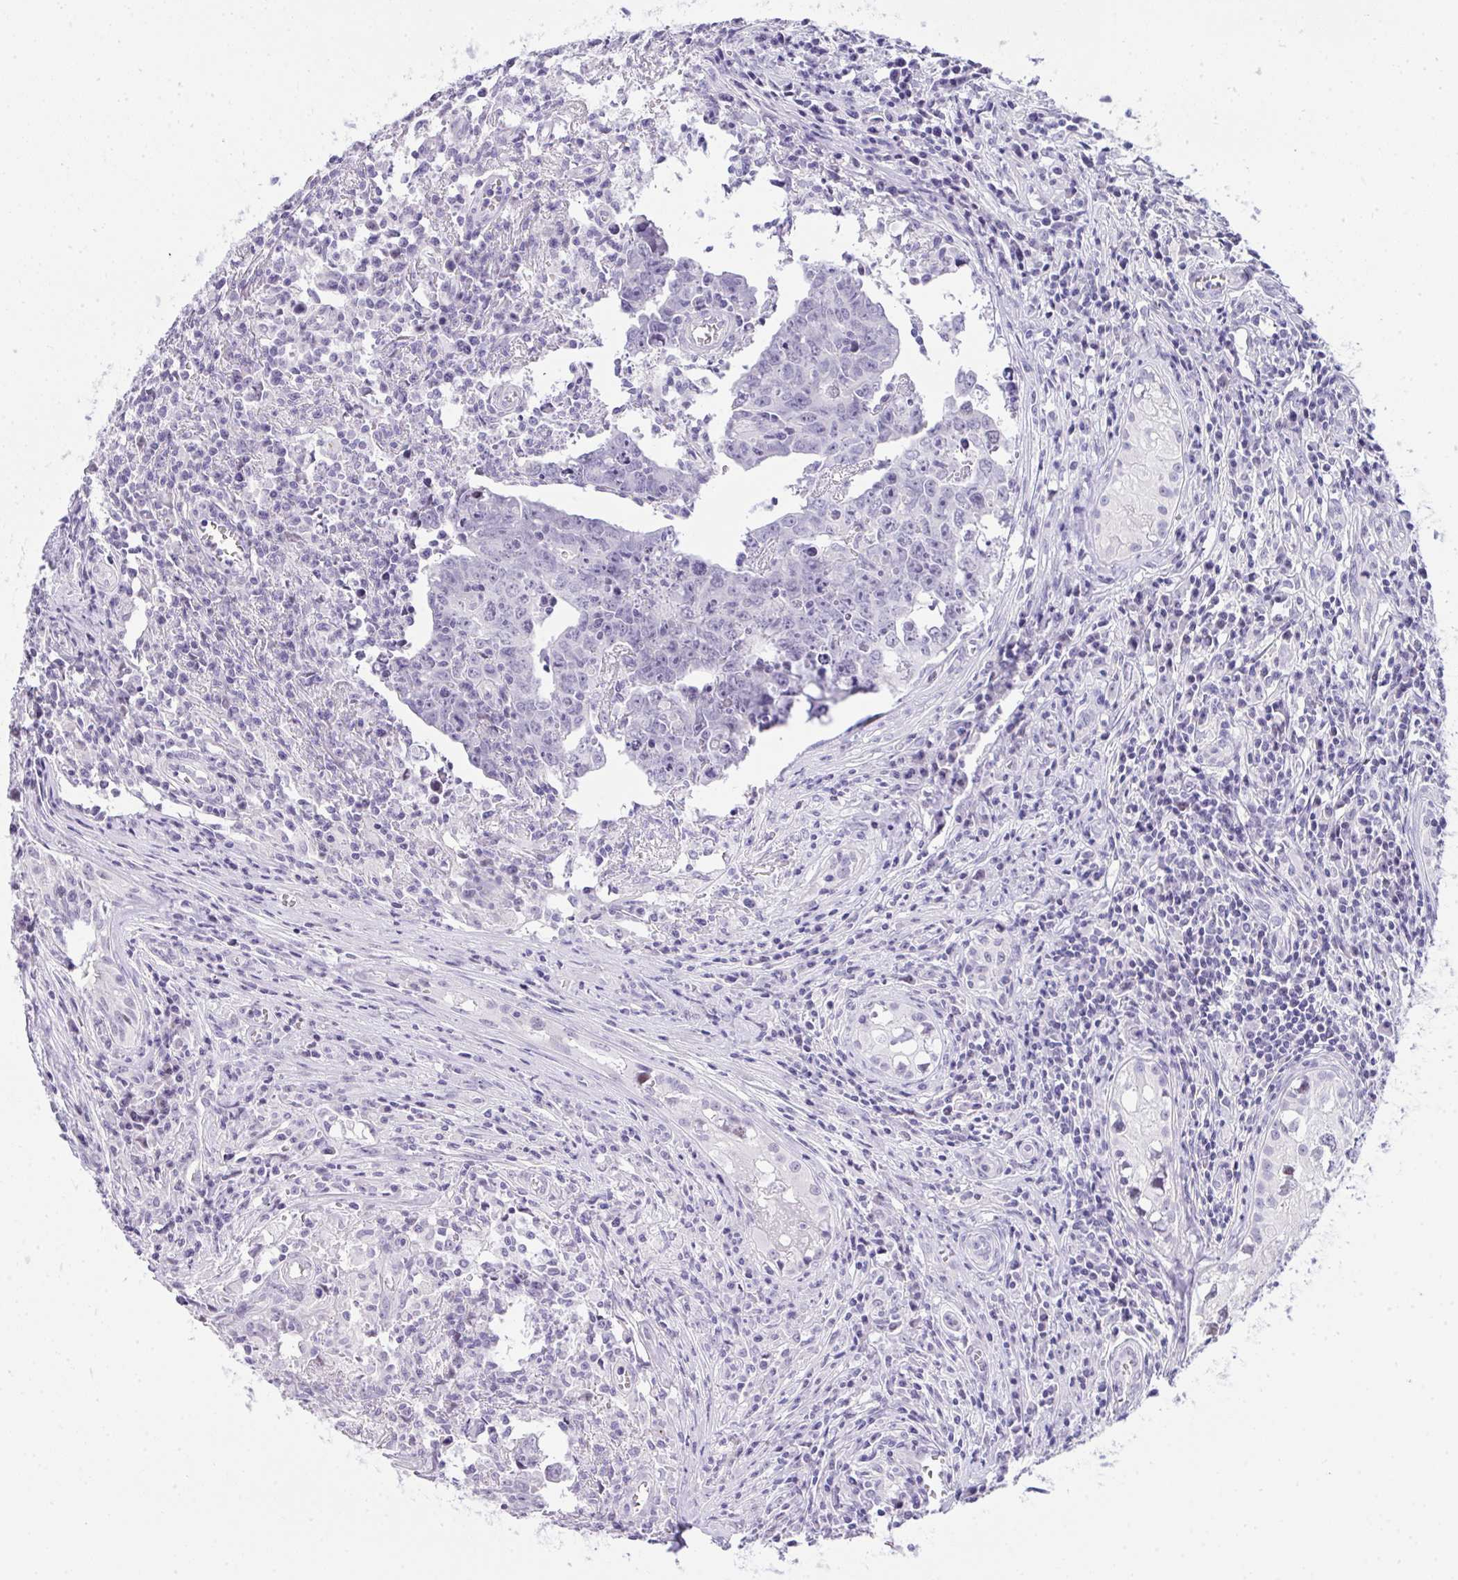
{"staining": {"intensity": "negative", "quantity": "none", "location": "none"}, "tissue": "testis cancer", "cell_type": "Tumor cells", "image_type": "cancer", "snomed": [{"axis": "morphology", "description": "Carcinoma, Embryonal, NOS"}, {"axis": "topography", "description": "Testis"}], "caption": "A photomicrograph of testis embryonal carcinoma stained for a protein reveals no brown staining in tumor cells.", "gene": "EID3", "patient": {"sex": "male", "age": 22}}